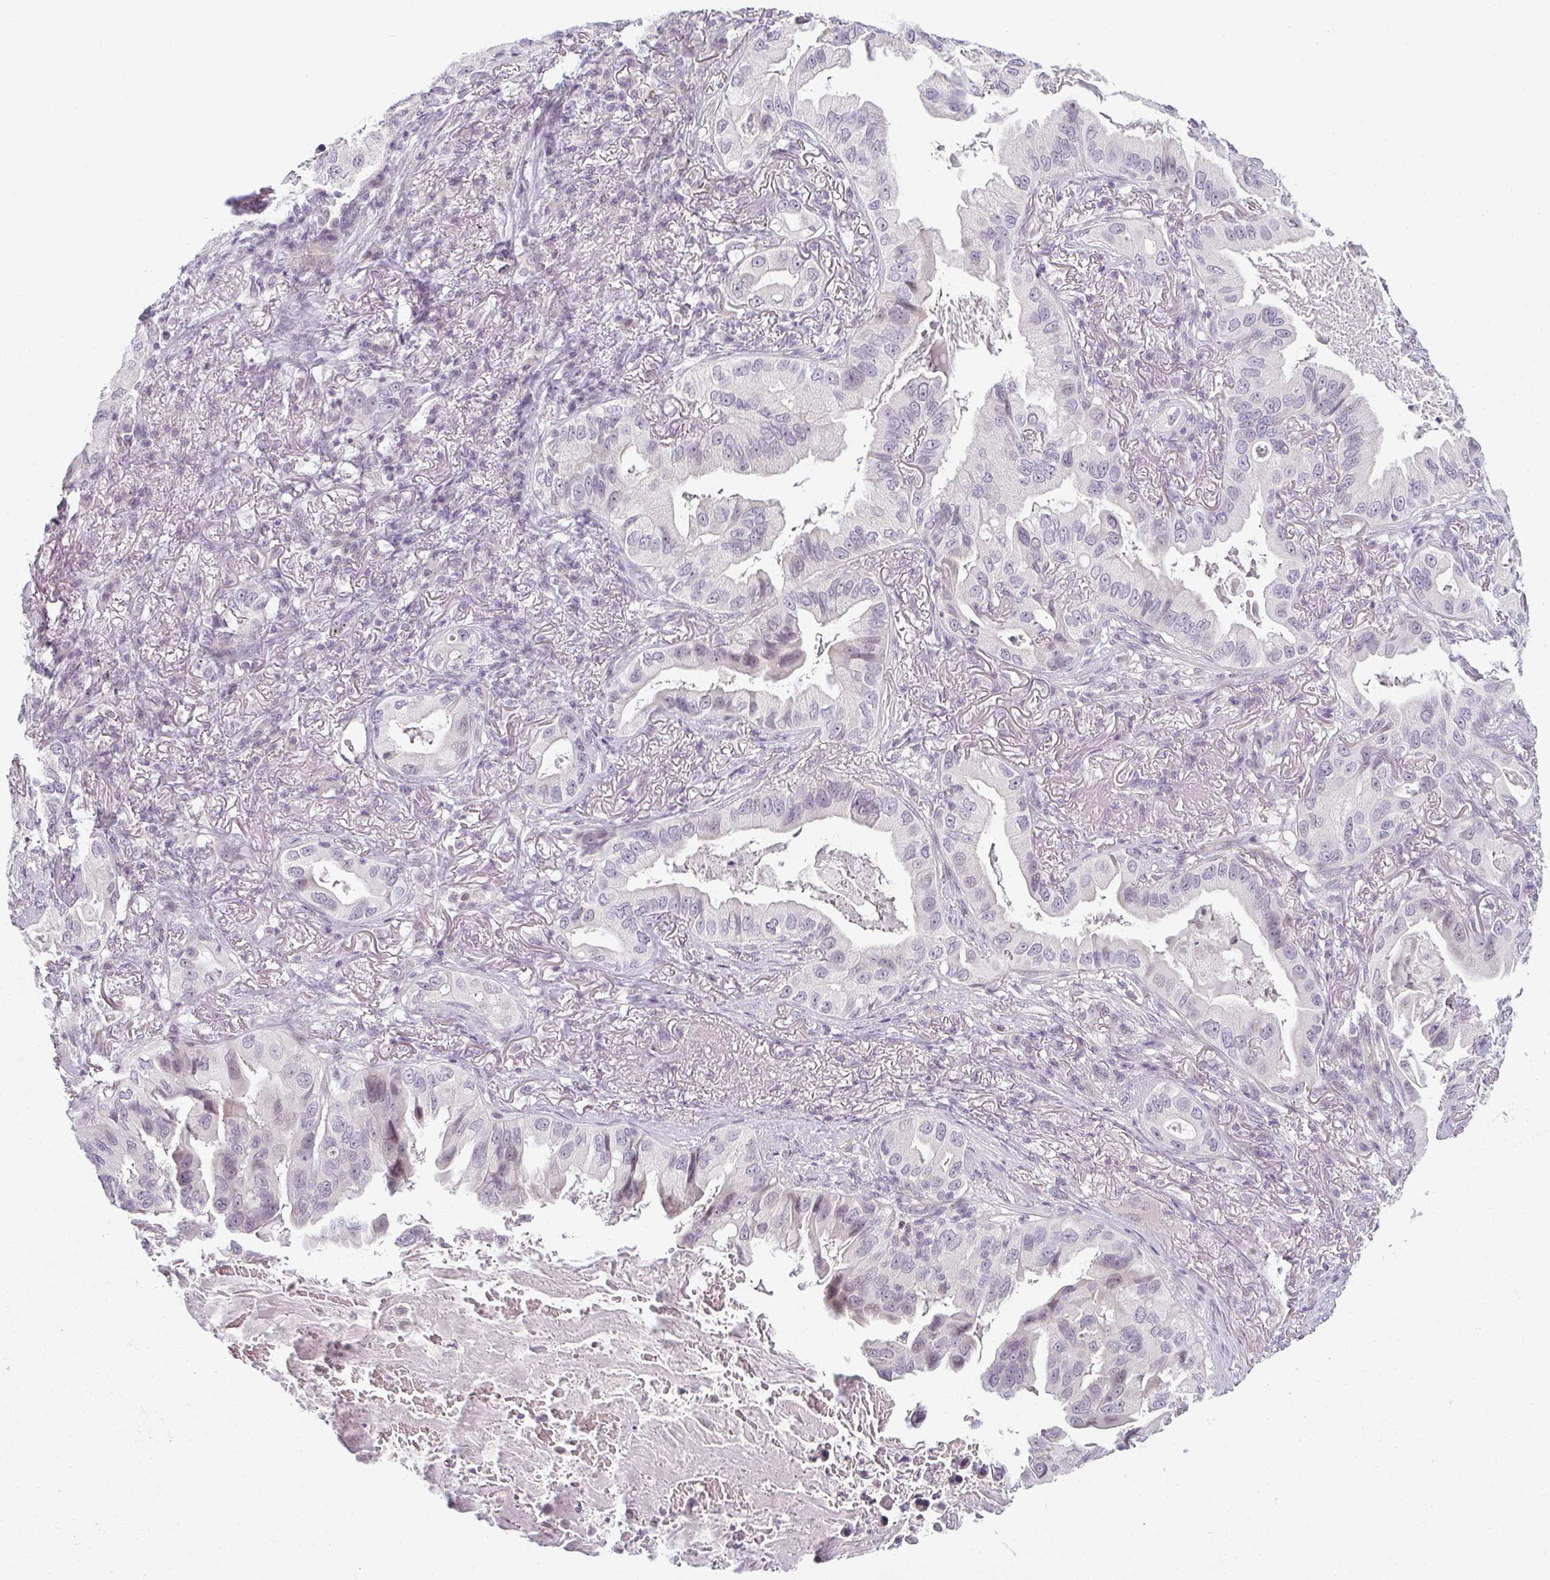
{"staining": {"intensity": "negative", "quantity": "none", "location": "none"}, "tissue": "lung cancer", "cell_type": "Tumor cells", "image_type": "cancer", "snomed": [{"axis": "morphology", "description": "Adenocarcinoma, NOS"}, {"axis": "topography", "description": "Lung"}], "caption": "DAB immunohistochemical staining of lung adenocarcinoma reveals no significant expression in tumor cells. (DAB immunohistochemistry with hematoxylin counter stain).", "gene": "RBBP6", "patient": {"sex": "female", "age": 69}}